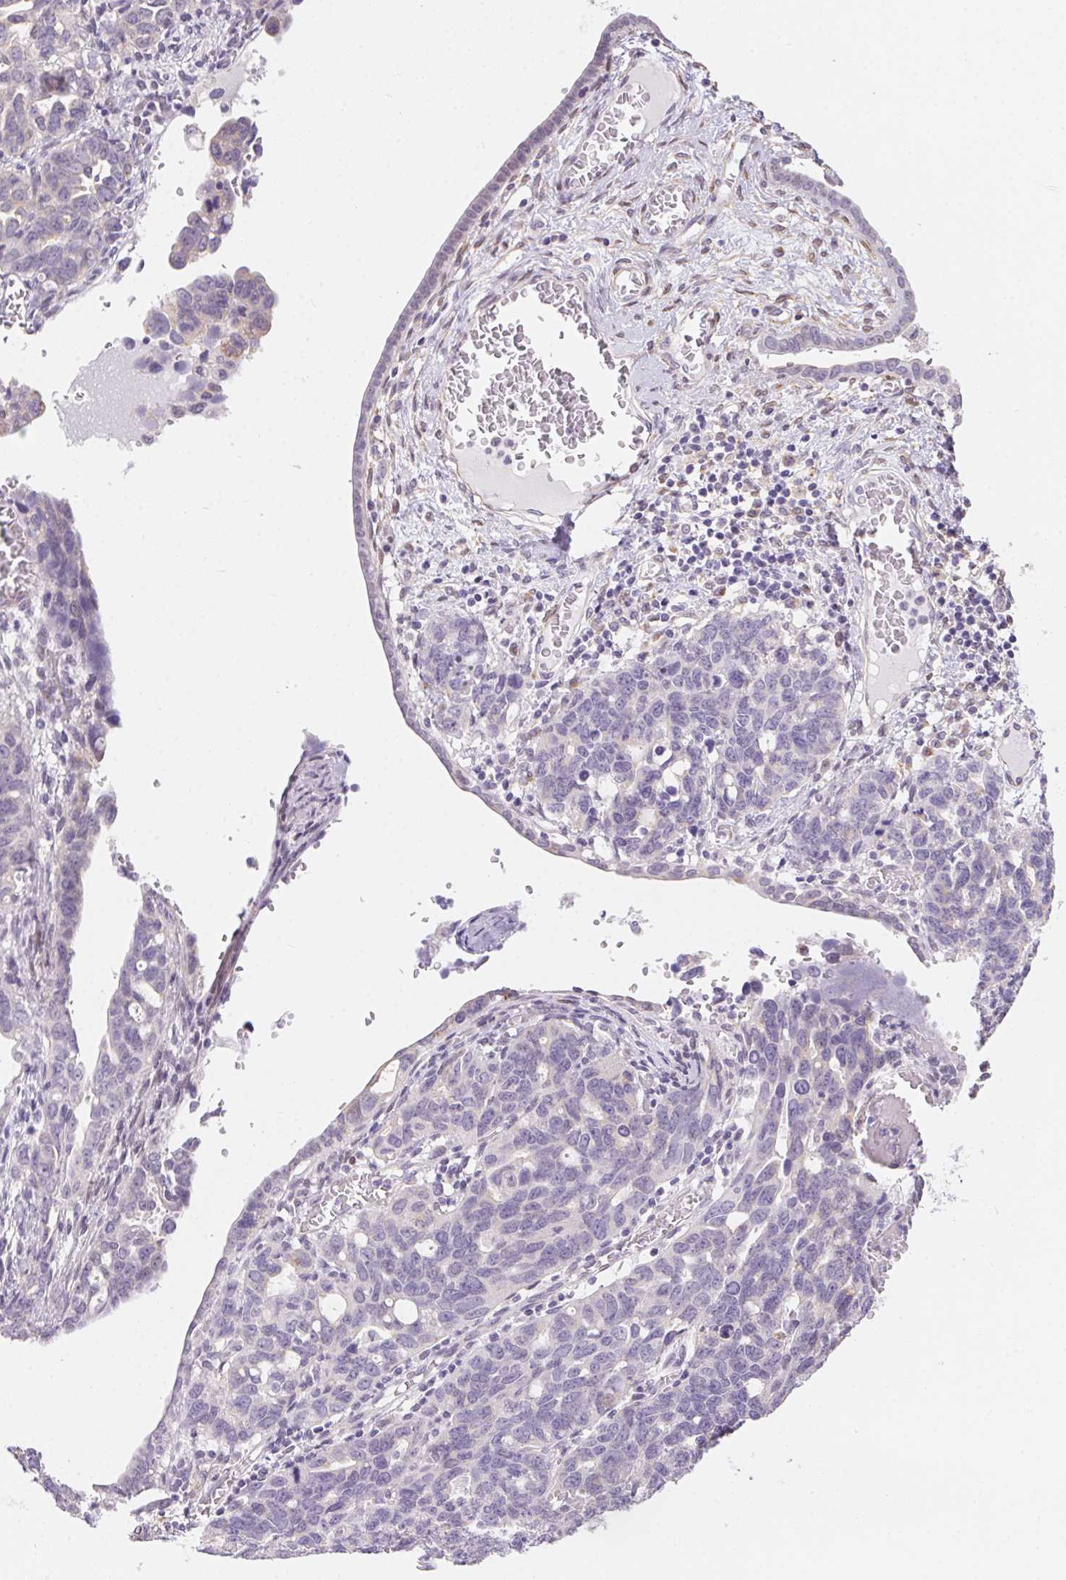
{"staining": {"intensity": "negative", "quantity": "none", "location": "none"}, "tissue": "ovarian cancer", "cell_type": "Tumor cells", "image_type": "cancer", "snomed": [{"axis": "morphology", "description": "Cystadenocarcinoma, serous, NOS"}, {"axis": "topography", "description": "Ovary"}], "caption": "Immunohistochemical staining of ovarian serous cystadenocarcinoma reveals no significant positivity in tumor cells. (Immunohistochemistry, brightfield microscopy, high magnification).", "gene": "MORC1", "patient": {"sex": "female", "age": 69}}